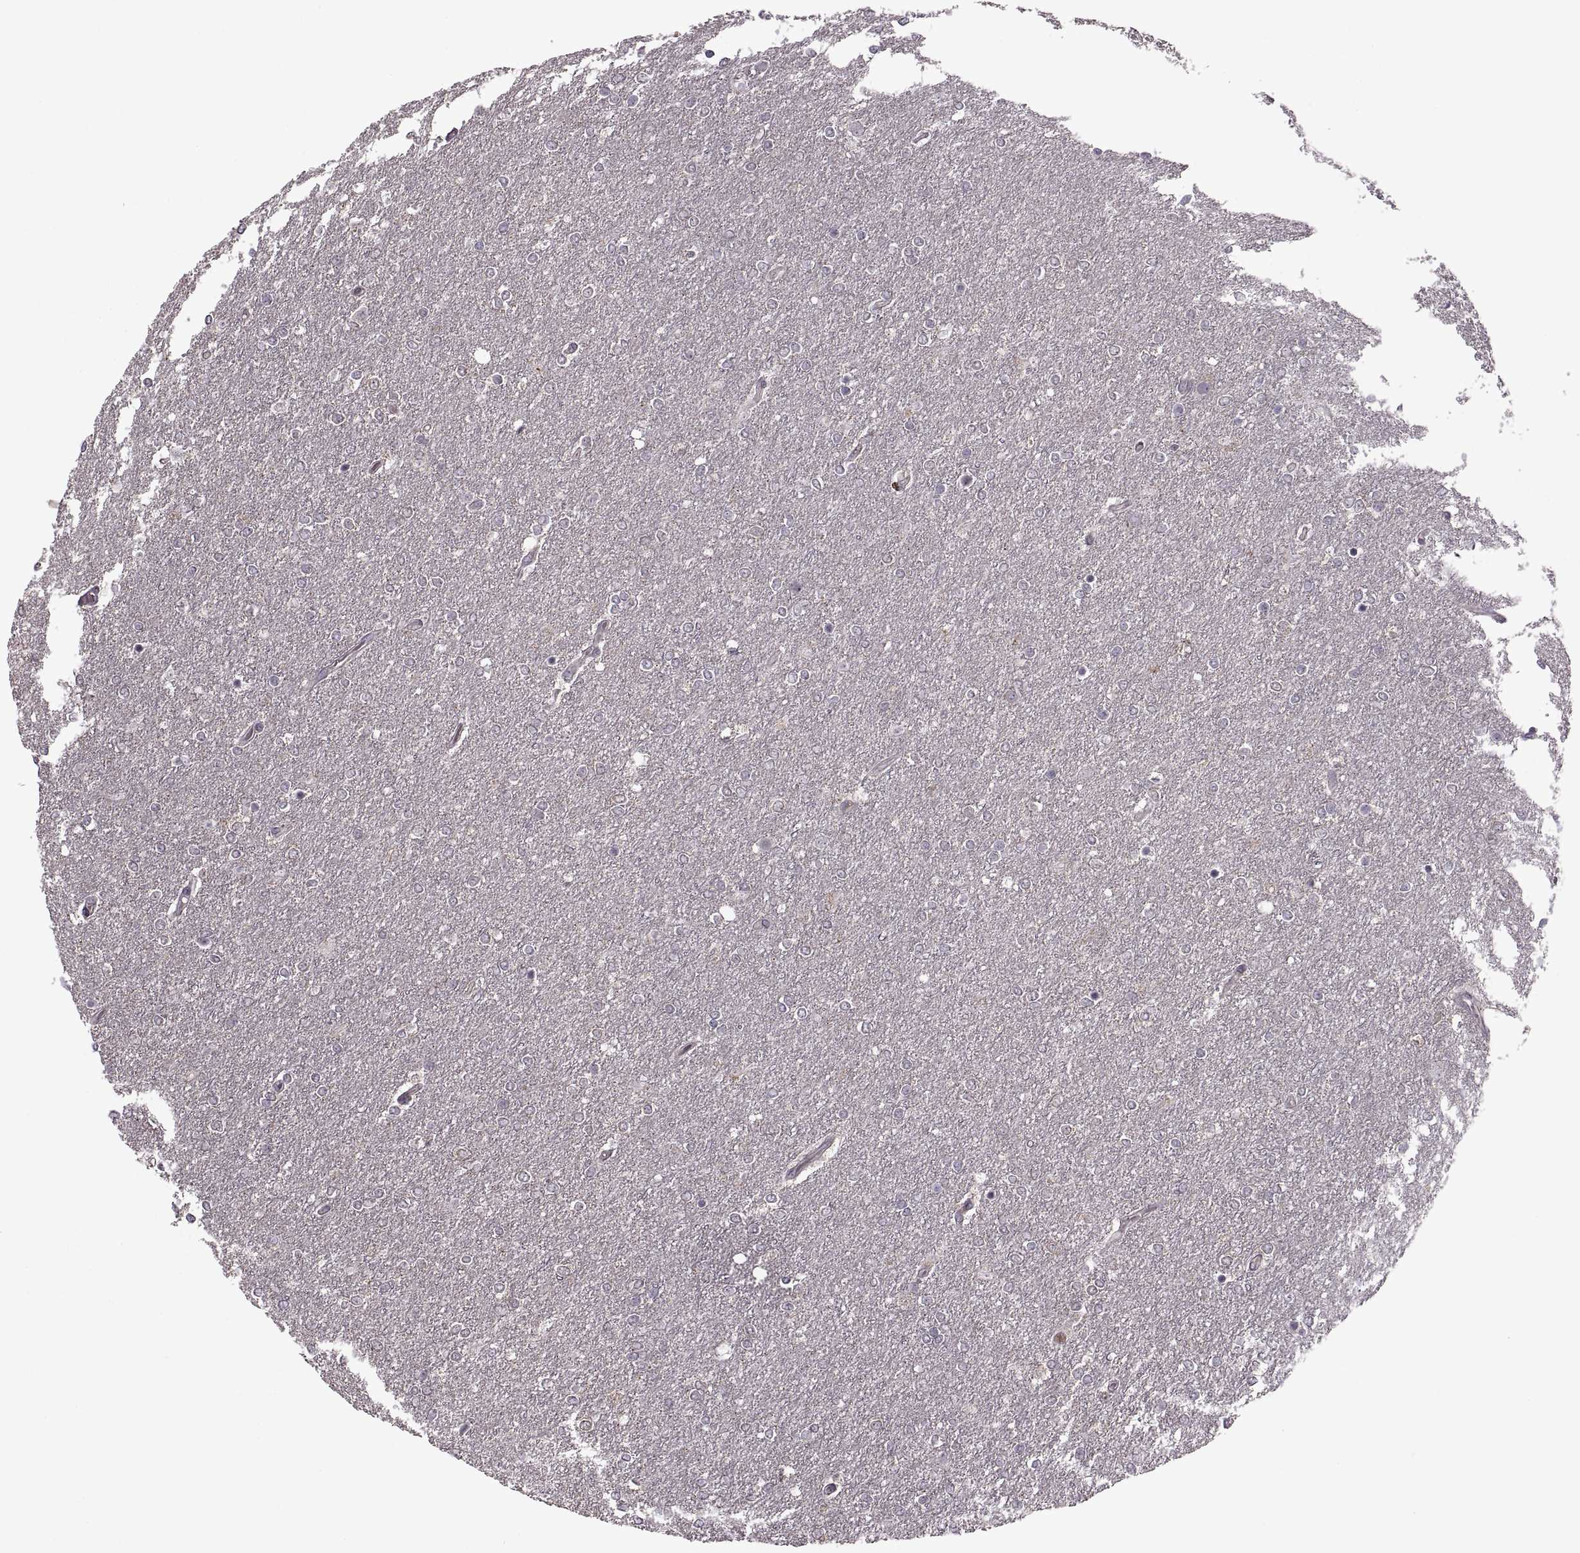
{"staining": {"intensity": "negative", "quantity": "none", "location": "none"}, "tissue": "glioma", "cell_type": "Tumor cells", "image_type": "cancer", "snomed": [{"axis": "morphology", "description": "Glioma, malignant, High grade"}, {"axis": "topography", "description": "Brain"}], "caption": "This is a image of IHC staining of malignant high-grade glioma, which shows no staining in tumor cells. The staining was performed using DAB to visualize the protein expression in brown, while the nuclei were stained in blue with hematoxylin (Magnification: 20x).", "gene": "PIERCE1", "patient": {"sex": "female", "age": 61}}